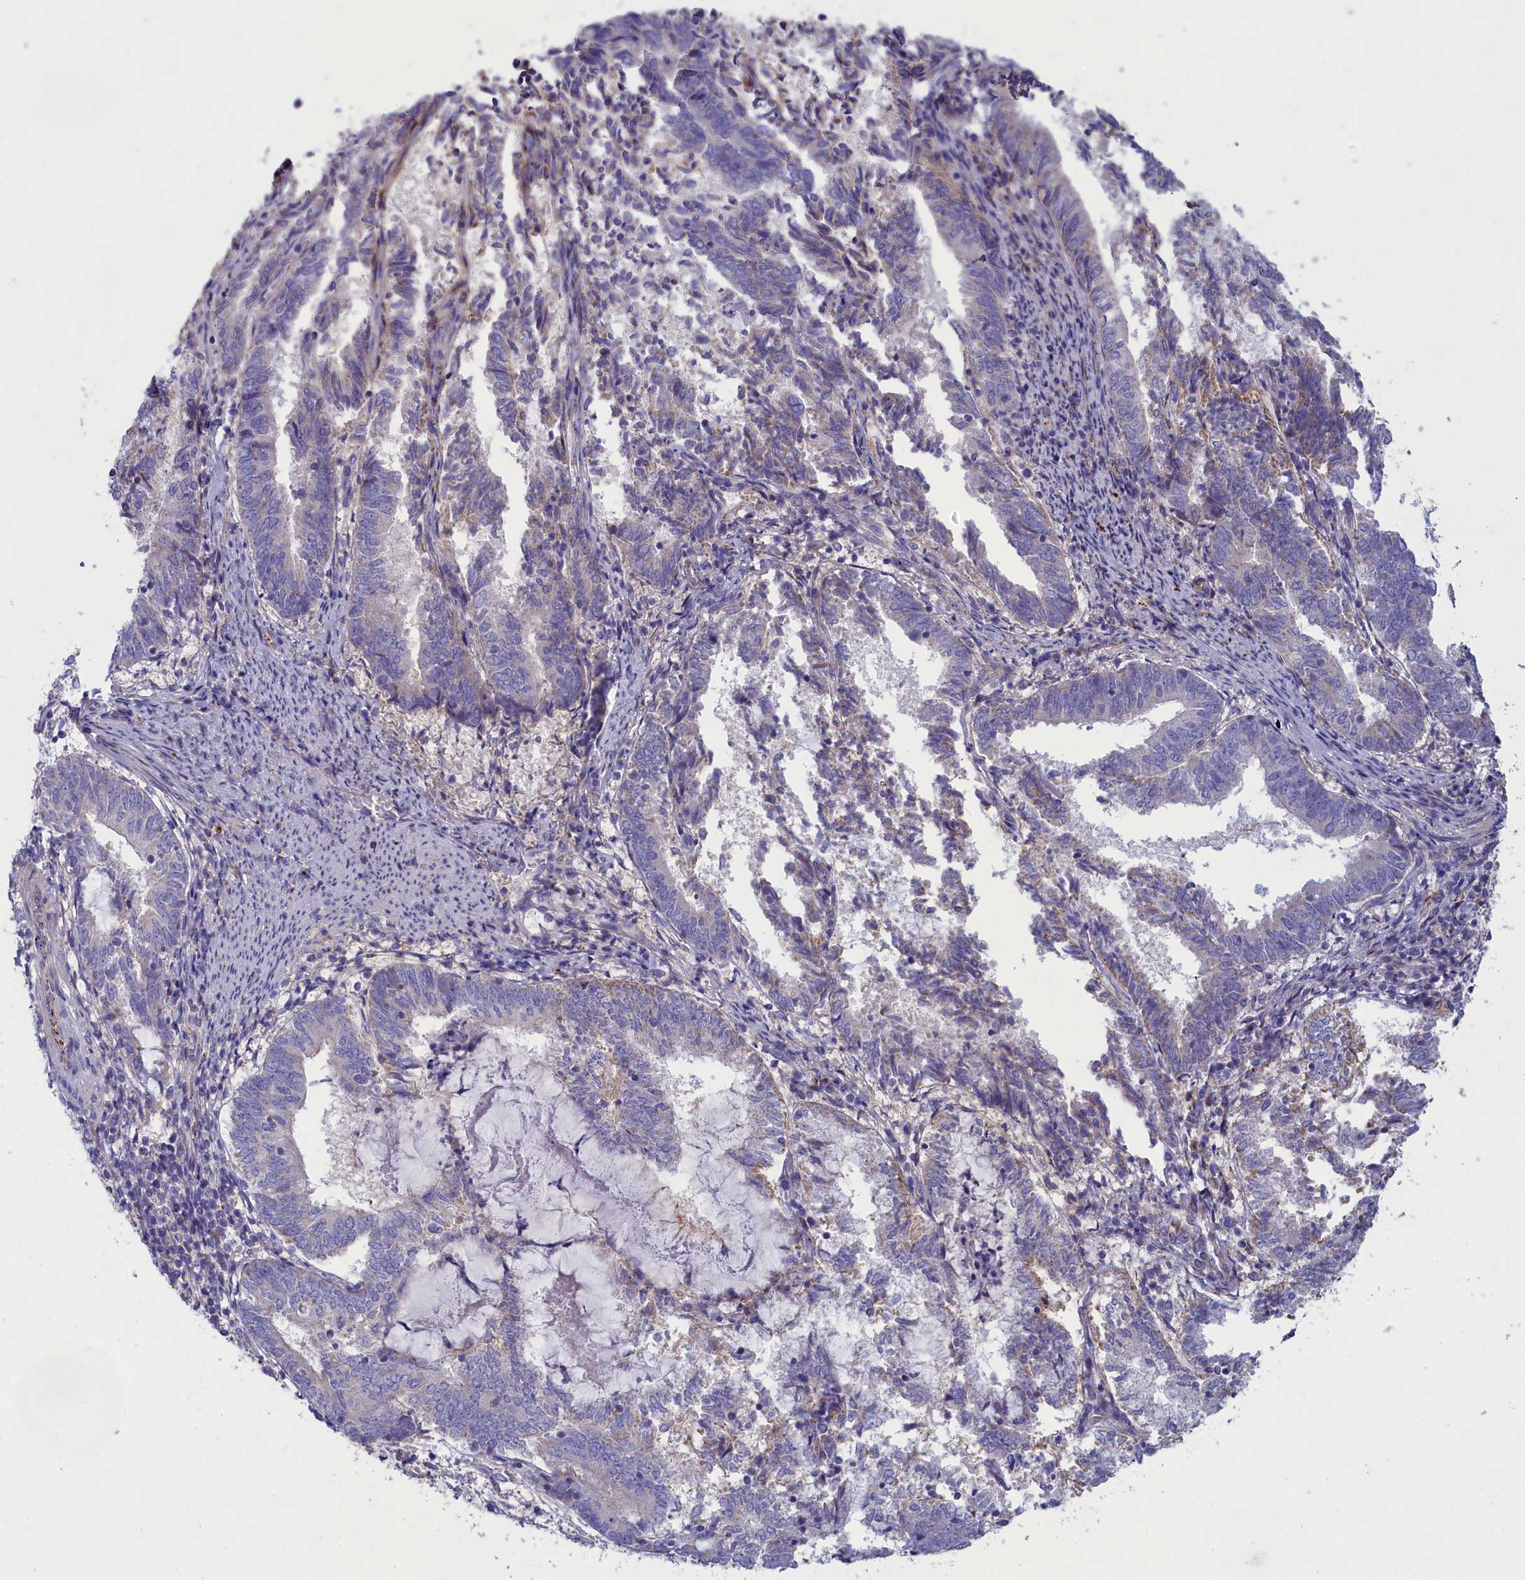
{"staining": {"intensity": "negative", "quantity": "none", "location": "none"}, "tissue": "endometrial cancer", "cell_type": "Tumor cells", "image_type": "cancer", "snomed": [{"axis": "morphology", "description": "Adenocarcinoma, NOS"}, {"axis": "topography", "description": "Endometrium"}], "caption": "The micrograph displays no significant positivity in tumor cells of endometrial cancer.", "gene": "WDR6", "patient": {"sex": "female", "age": 80}}